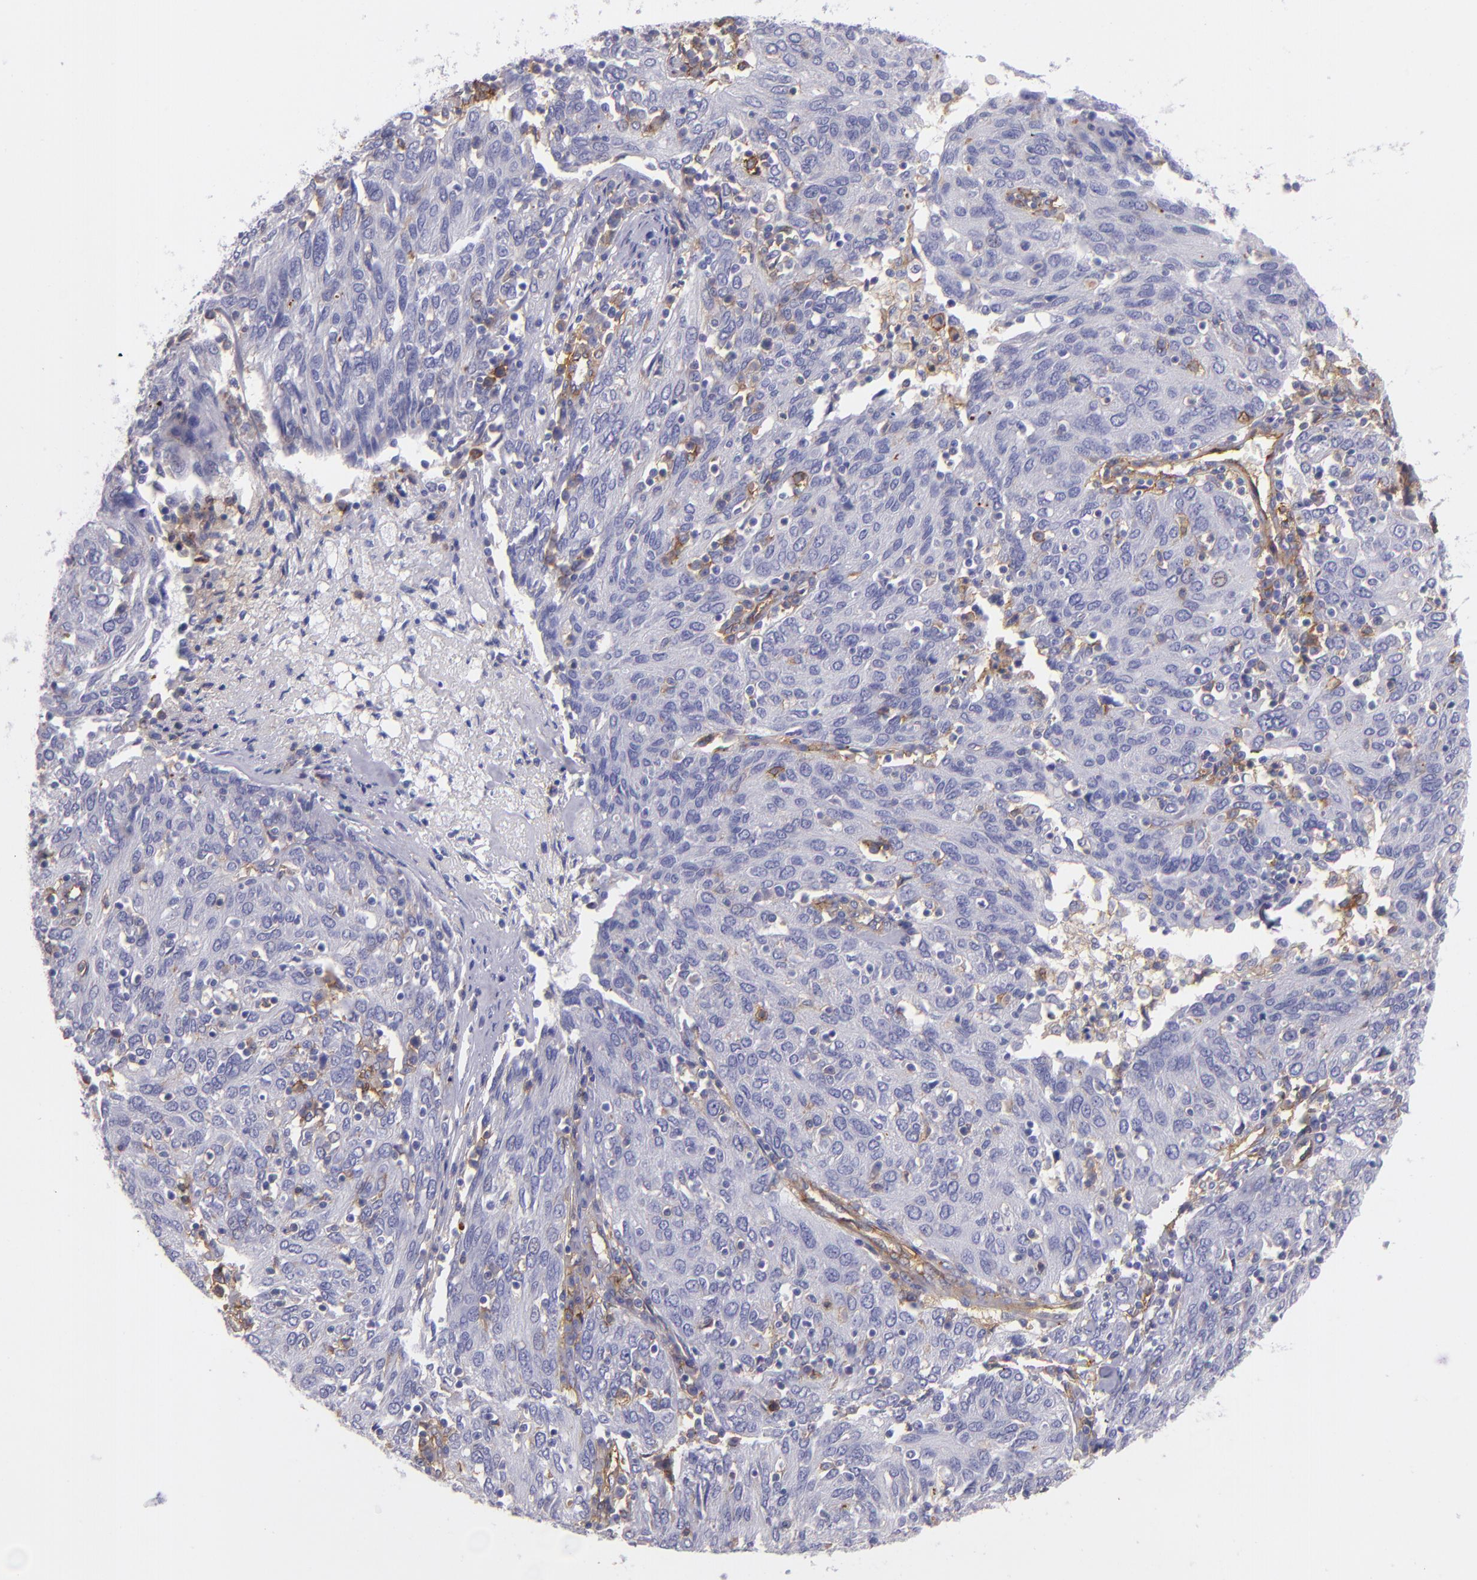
{"staining": {"intensity": "negative", "quantity": "none", "location": "none"}, "tissue": "ovarian cancer", "cell_type": "Tumor cells", "image_type": "cancer", "snomed": [{"axis": "morphology", "description": "Carcinoma, endometroid"}, {"axis": "topography", "description": "Ovary"}], "caption": "This is a image of immunohistochemistry staining of ovarian endometroid carcinoma, which shows no expression in tumor cells.", "gene": "ENTPD1", "patient": {"sex": "female", "age": 50}}